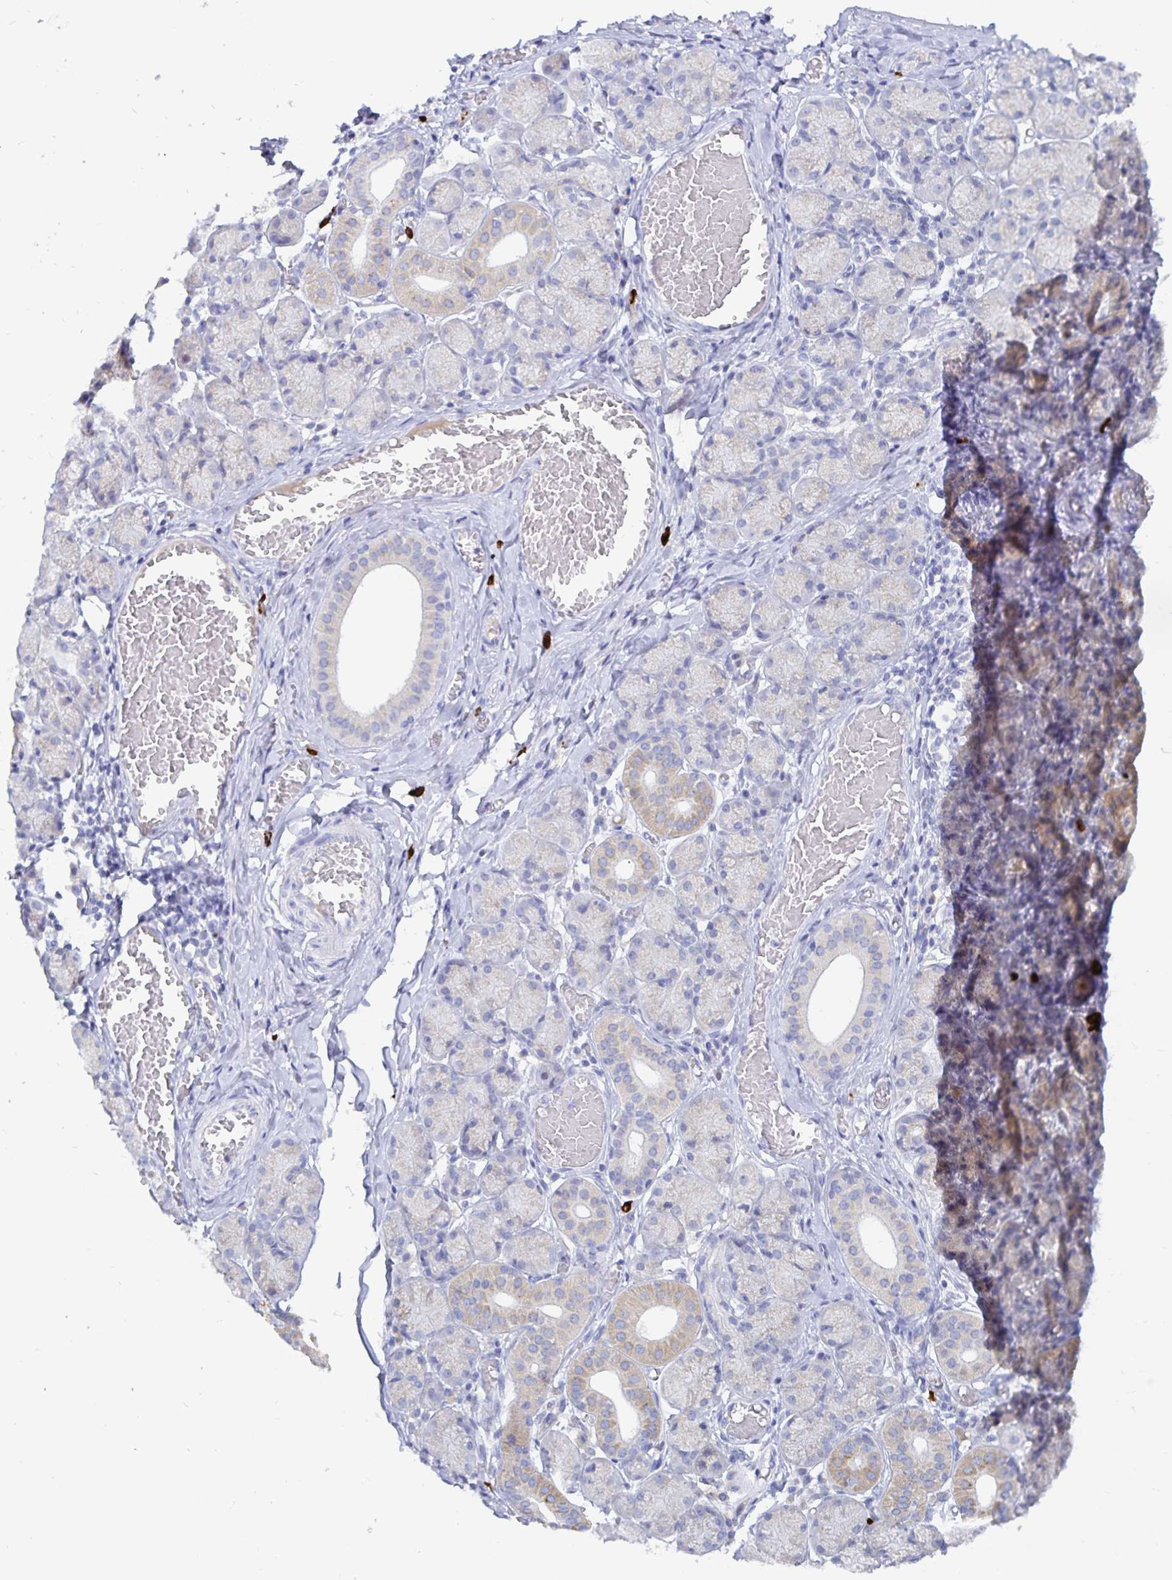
{"staining": {"intensity": "weak", "quantity": "25%-75%", "location": "cytoplasmic/membranous"}, "tissue": "salivary gland", "cell_type": "Glandular cells", "image_type": "normal", "snomed": [{"axis": "morphology", "description": "Normal tissue, NOS"}, {"axis": "topography", "description": "Salivary gland"}], "caption": "An IHC image of normal tissue is shown. Protein staining in brown labels weak cytoplasmic/membranous positivity in salivary gland within glandular cells. (brown staining indicates protein expression, while blue staining denotes nuclei).", "gene": "PKHD1", "patient": {"sex": "female", "age": 24}}